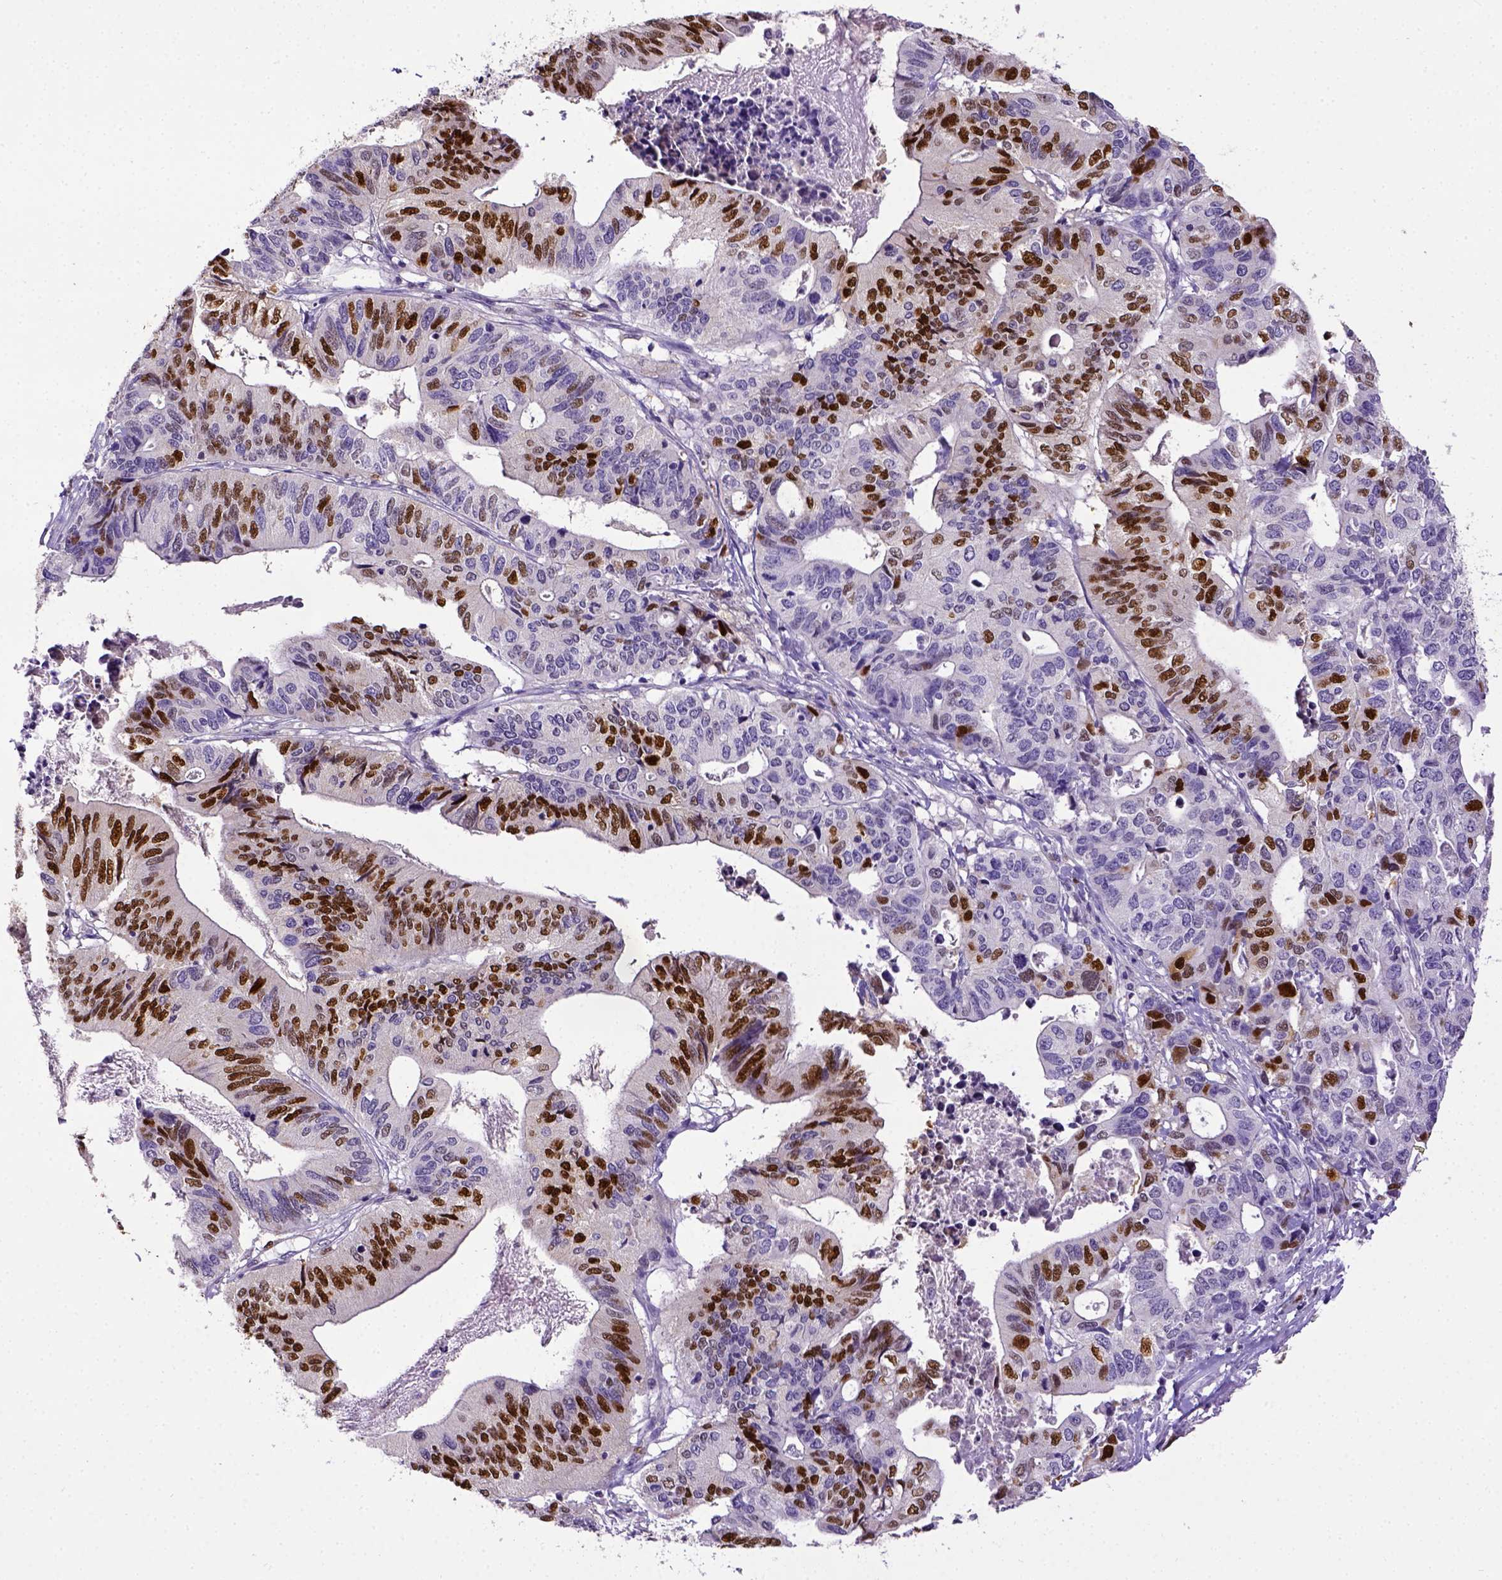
{"staining": {"intensity": "strong", "quantity": "25%-75%", "location": "nuclear"}, "tissue": "stomach cancer", "cell_type": "Tumor cells", "image_type": "cancer", "snomed": [{"axis": "morphology", "description": "Adenocarcinoma, NOS"}, {"axis": "topography", "description": "Stomach, upper"}], "caption": "Approximately 25%-75% of tumor cells in adenocarcinoma (stomach) exhibit strong nuclear protein positivity as visualized by brown immunohistochemical staining.", "gene": "CDKN1A", "patient": {"sex": "female", "age": 67}}